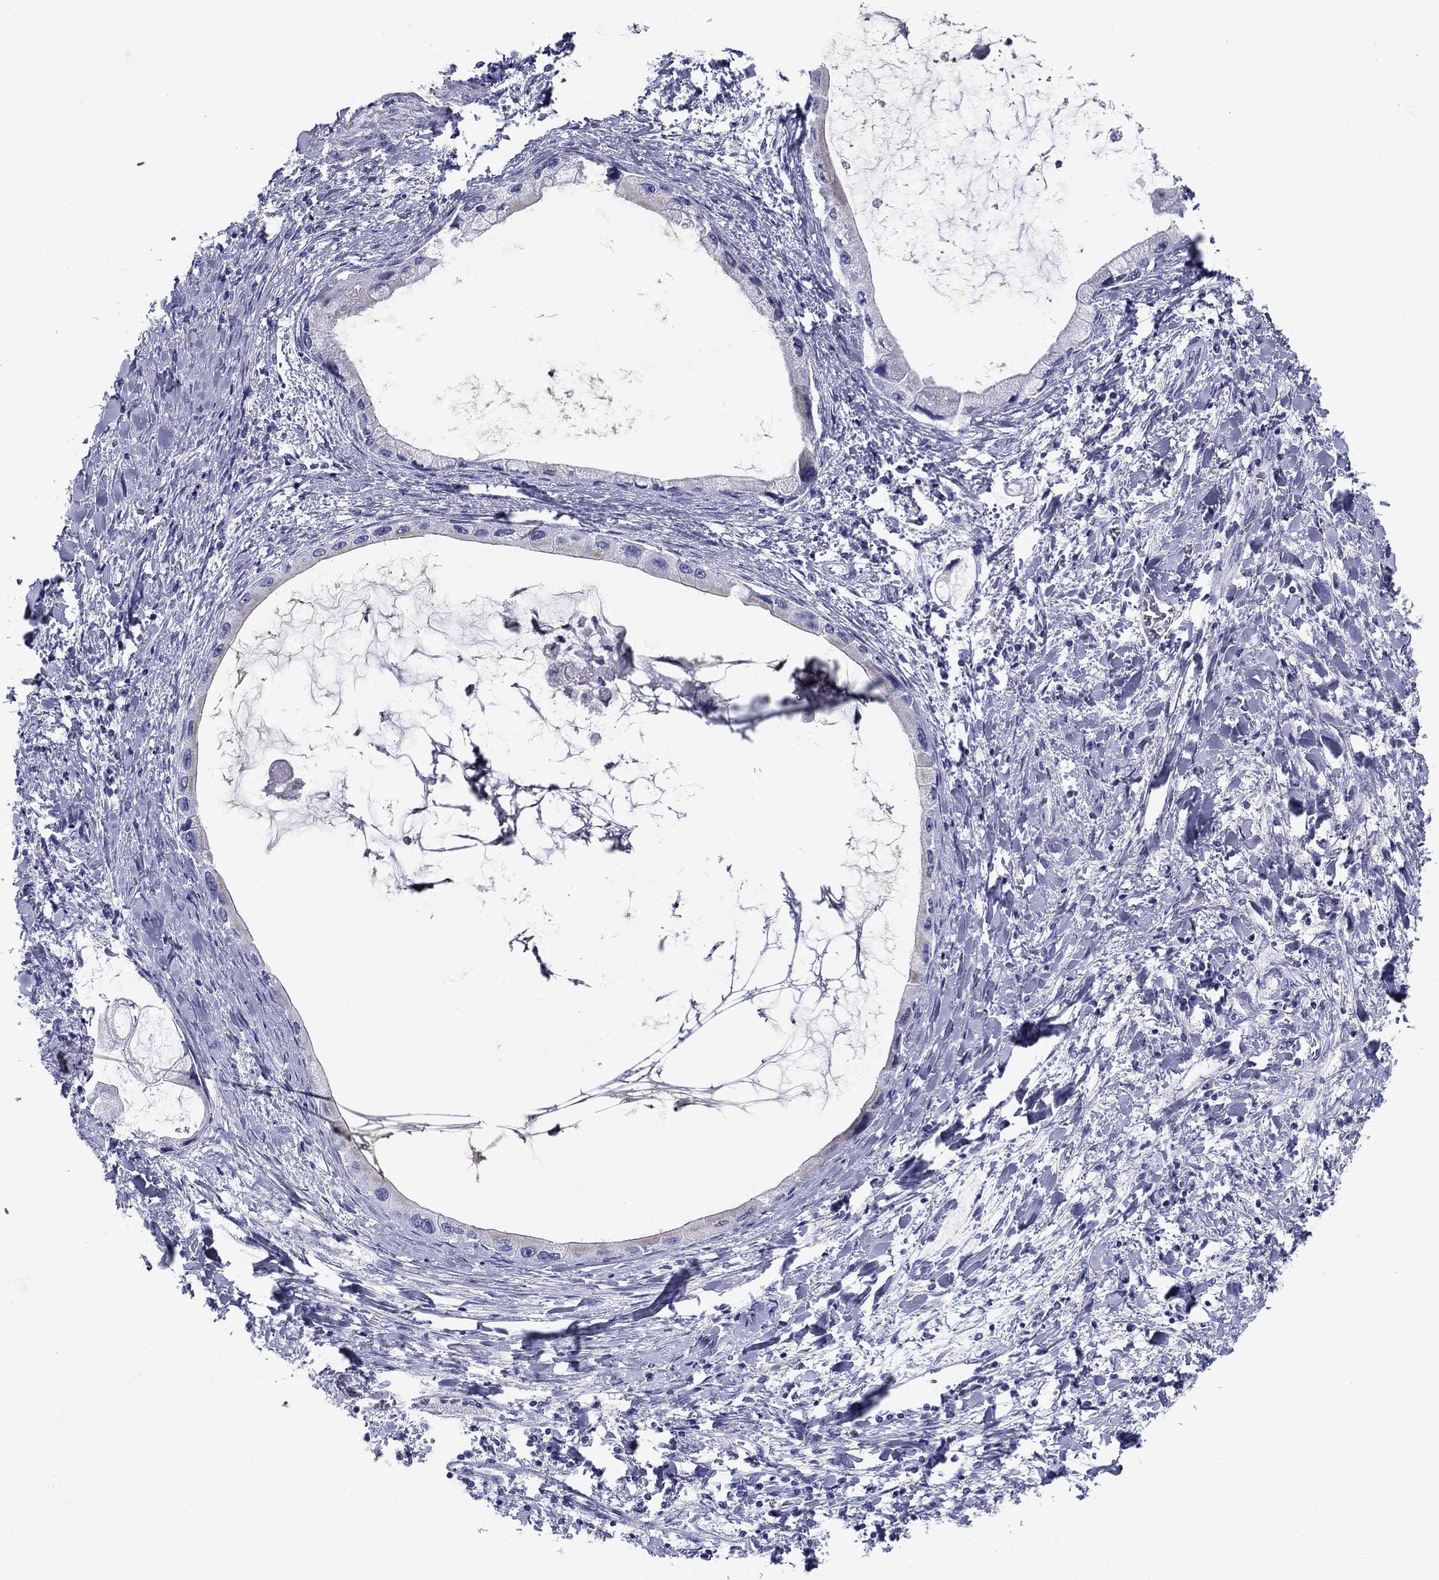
{"staining": {"intensity": "negative", "quantity": "none", "location": "none"}, "tissue": "liver cancer", "cell_type": "Tumor cells", "image_type": "cancer", "snomed": [{"axis": "morphology", "description": "Cholangiocarcinoma"}, {"axis": "topography", "description": "Liver"}], "caption": "IHC of human cholangiocarcinoma (liver) reveals no positivity in tumor cells.", "gene": "UPB1", "patient": {"sex": "male", "age": 50}}